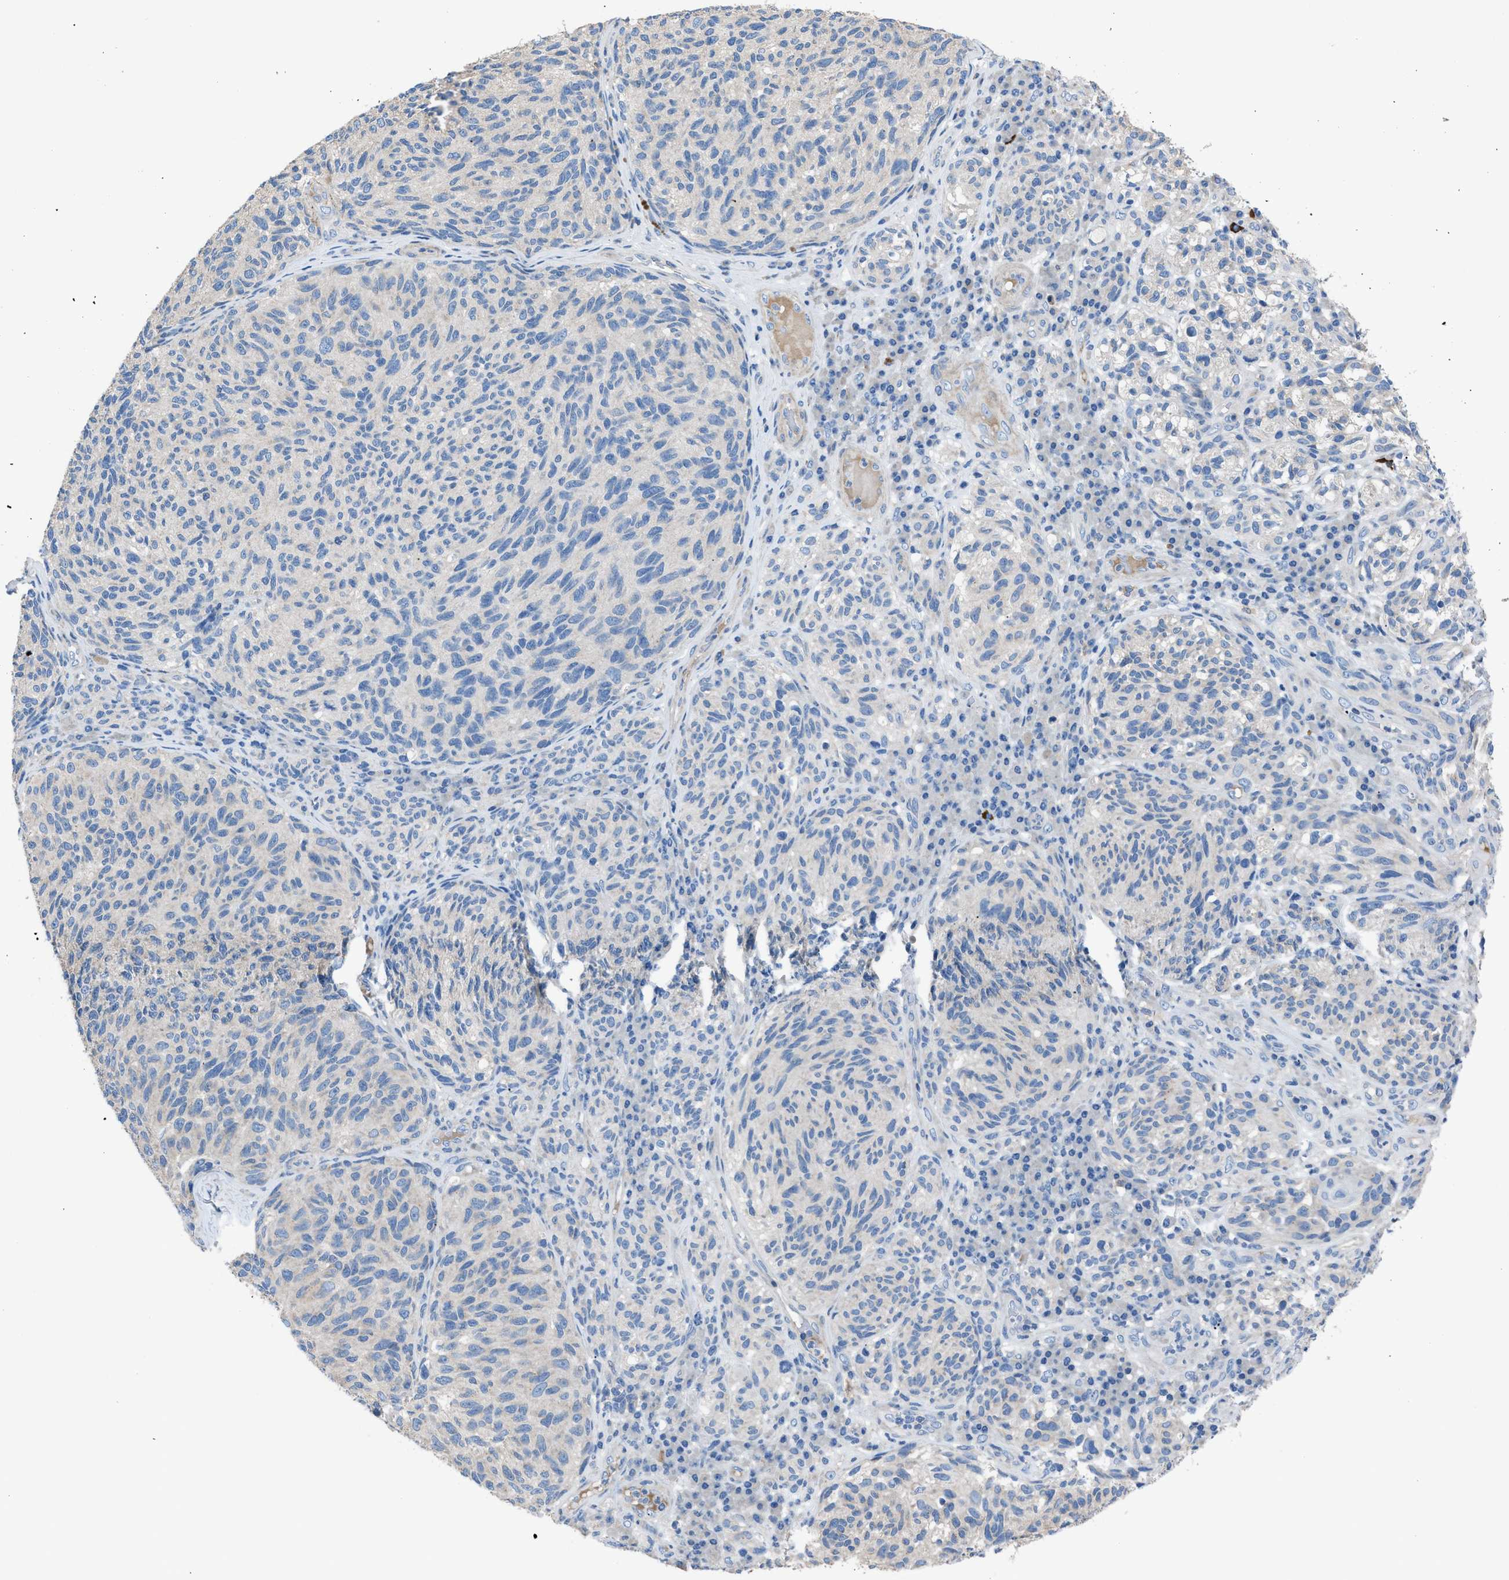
{"staining": {"intensity": "negative", "quantity": "none", "location": "none"}, "tissue": "melanoma", "cell_type": "Tumor cells", "image_type": "cancer", "snomed": [{"axis": "morphology", "description": "Malignant melanoma, NOS"}, {"axis": "topography", "description": "Skin"}], "caption": "Tumor cells show no significant expression in melanoma.", "gene": "SGCZ", "patient": {"sex": "female", "age": 73}}